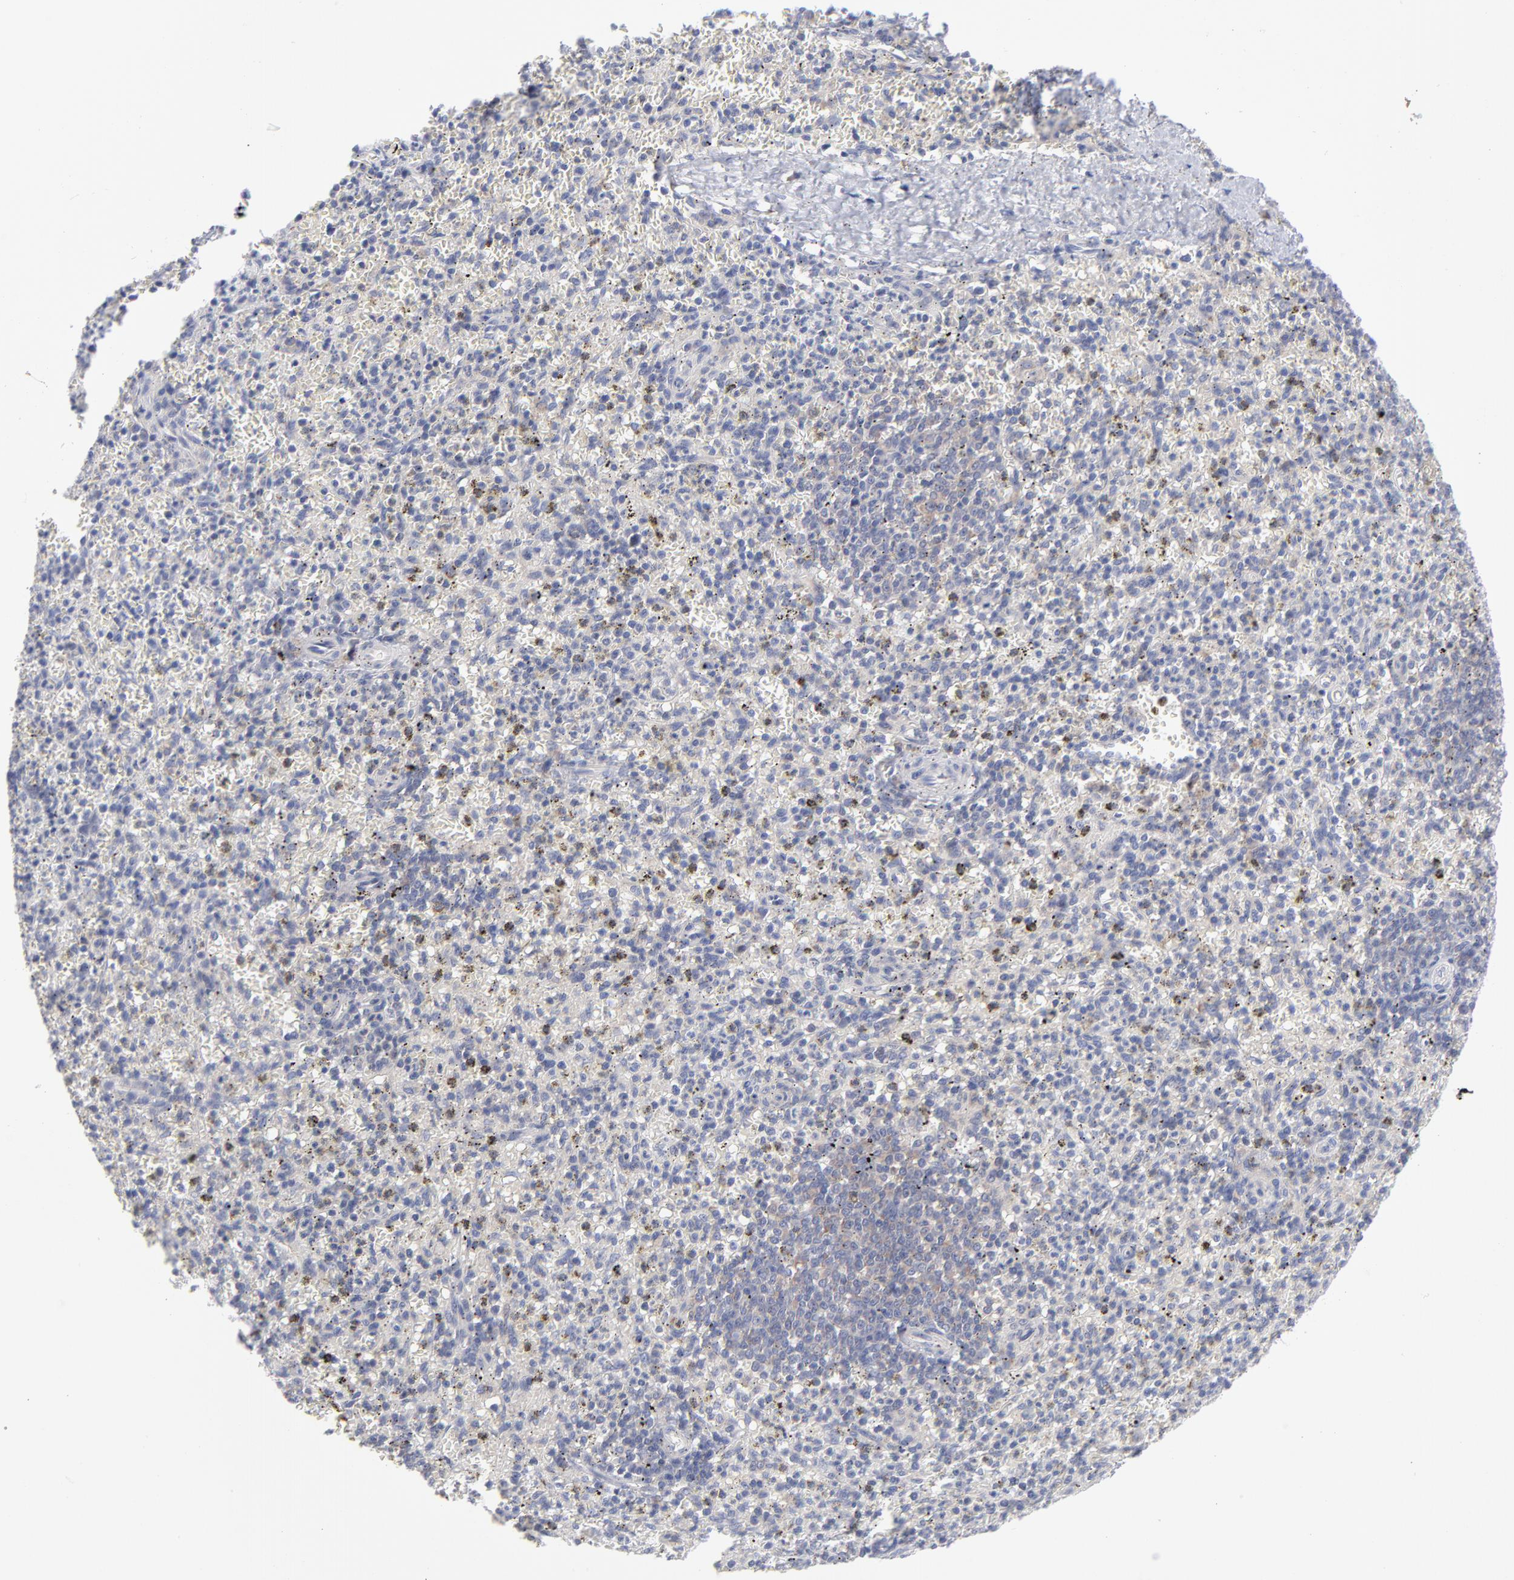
{"staining": {"intensity": "weak", "quantity": "<25%", "location": "cytoplasmic/membranous"}, "tissue": "spleen", "cell_type": "Cells in red pulp", "image_type": "normal", "snomed": [{"axis": "morphology", "description": "Normal tissue, NOS"}, {"axis": "topography", "description": "Spleen"}], "caption": "A high-resolution micrograph shows immunohistochemistry (IHC) staining of normal spleen, which shows no significant expression in cells in red pulp. The staining is performed using DAB brown chromogen with nuclei counter-stained in using hematoxylin.", "gene": "RPS24", "patient": {"sex": "male", "age": 72}}